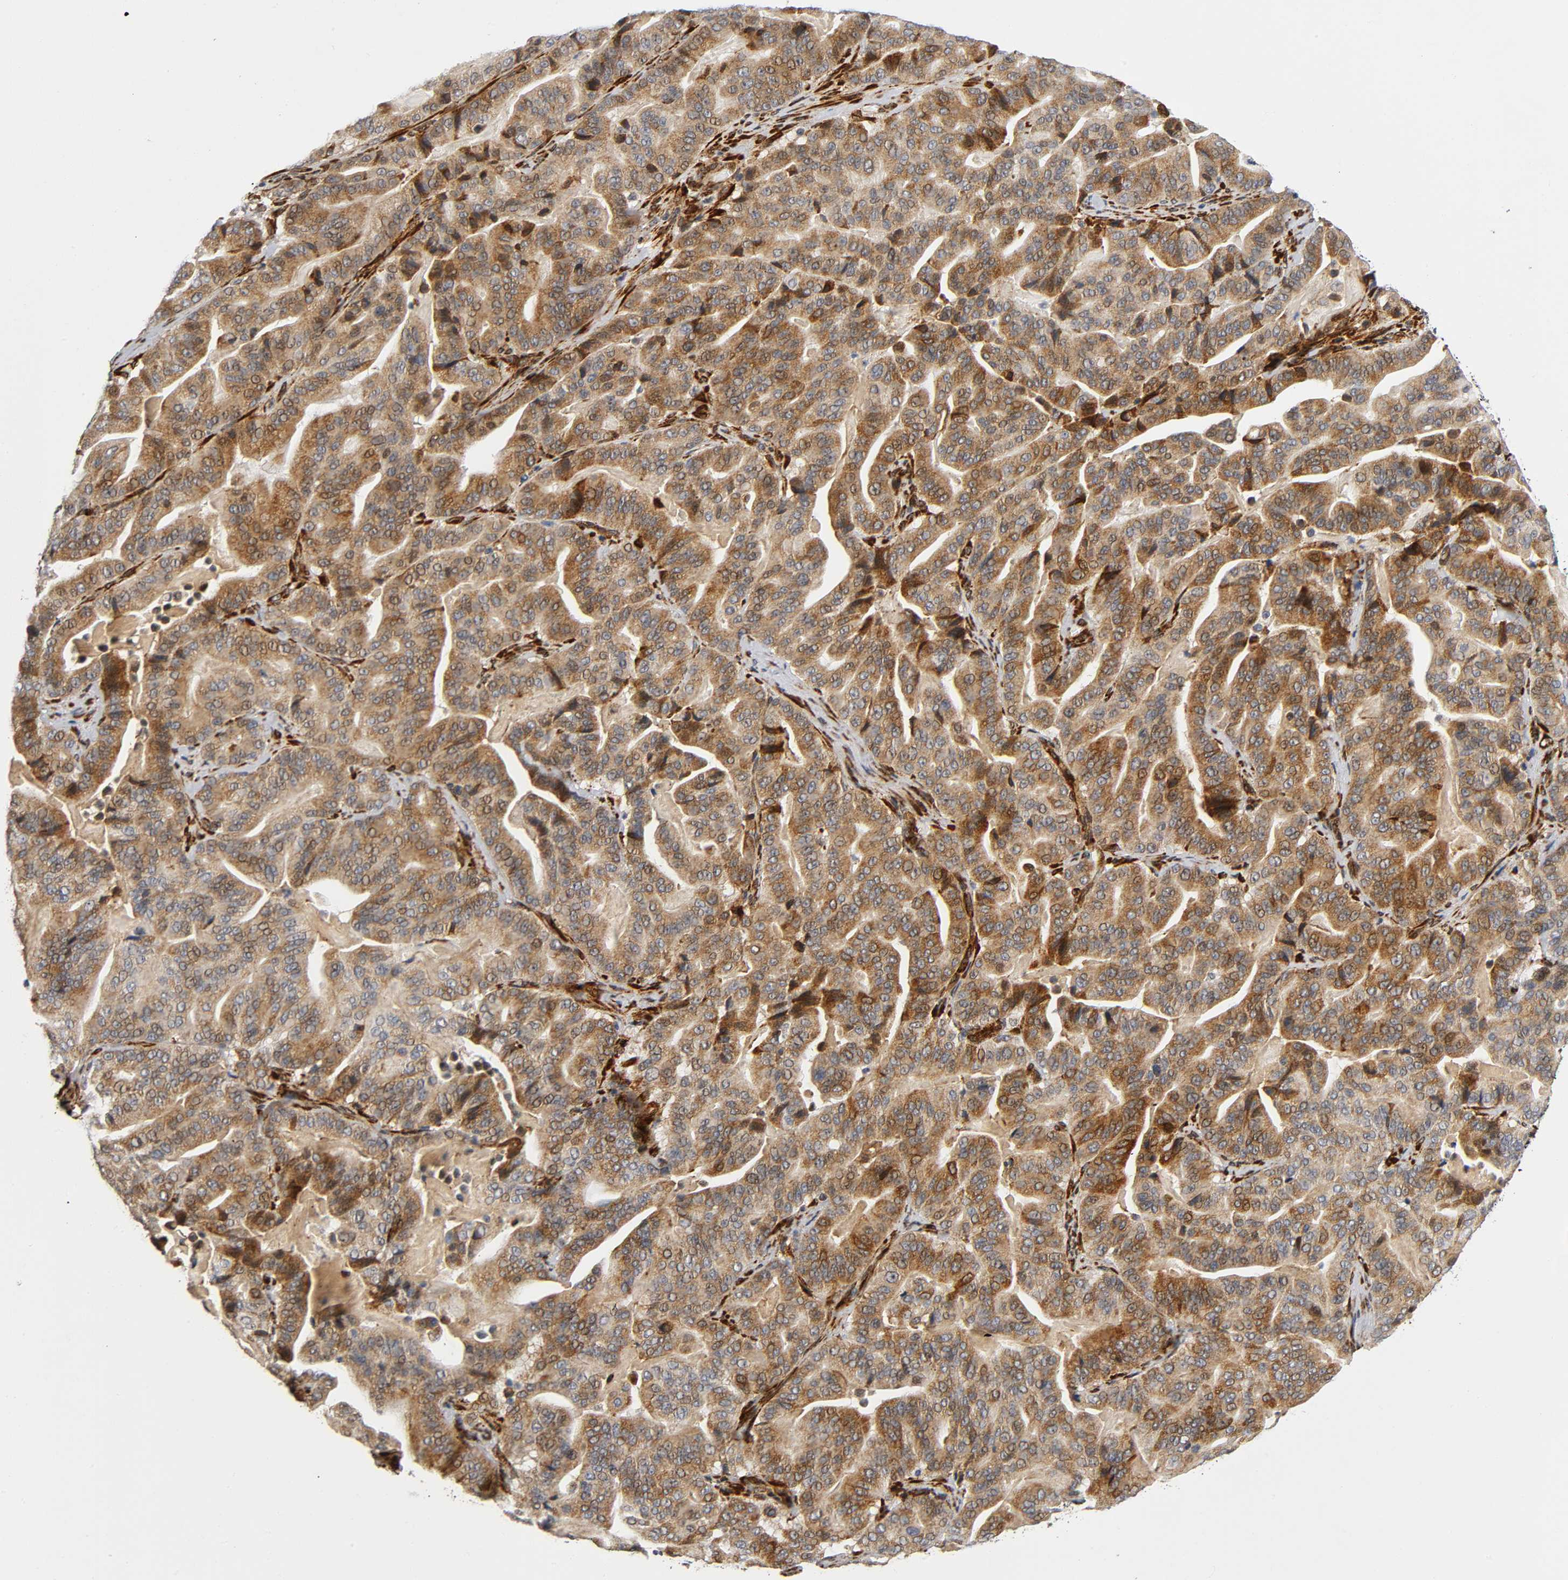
{"staining": {"intensity": "strong", "quantity": ">75%", "location": "cytoplasmic/membranous"}, "tissue": "pancreatic cancer", "cell_type": "Tumor cells", "image_type": "cancer", "snomed": [{"axis": "morphology", "description": "Adenocarcinoma, NOS"}, {"axis": "topography", "description": "Pancreas"}], "caption": "Pancreatic cancer tissue exhibits strong cytoplasmic/membranous staining in about >75% of tumor cells", "gene": "SOS2", "patient": {"sex": "male", "age": 63}}